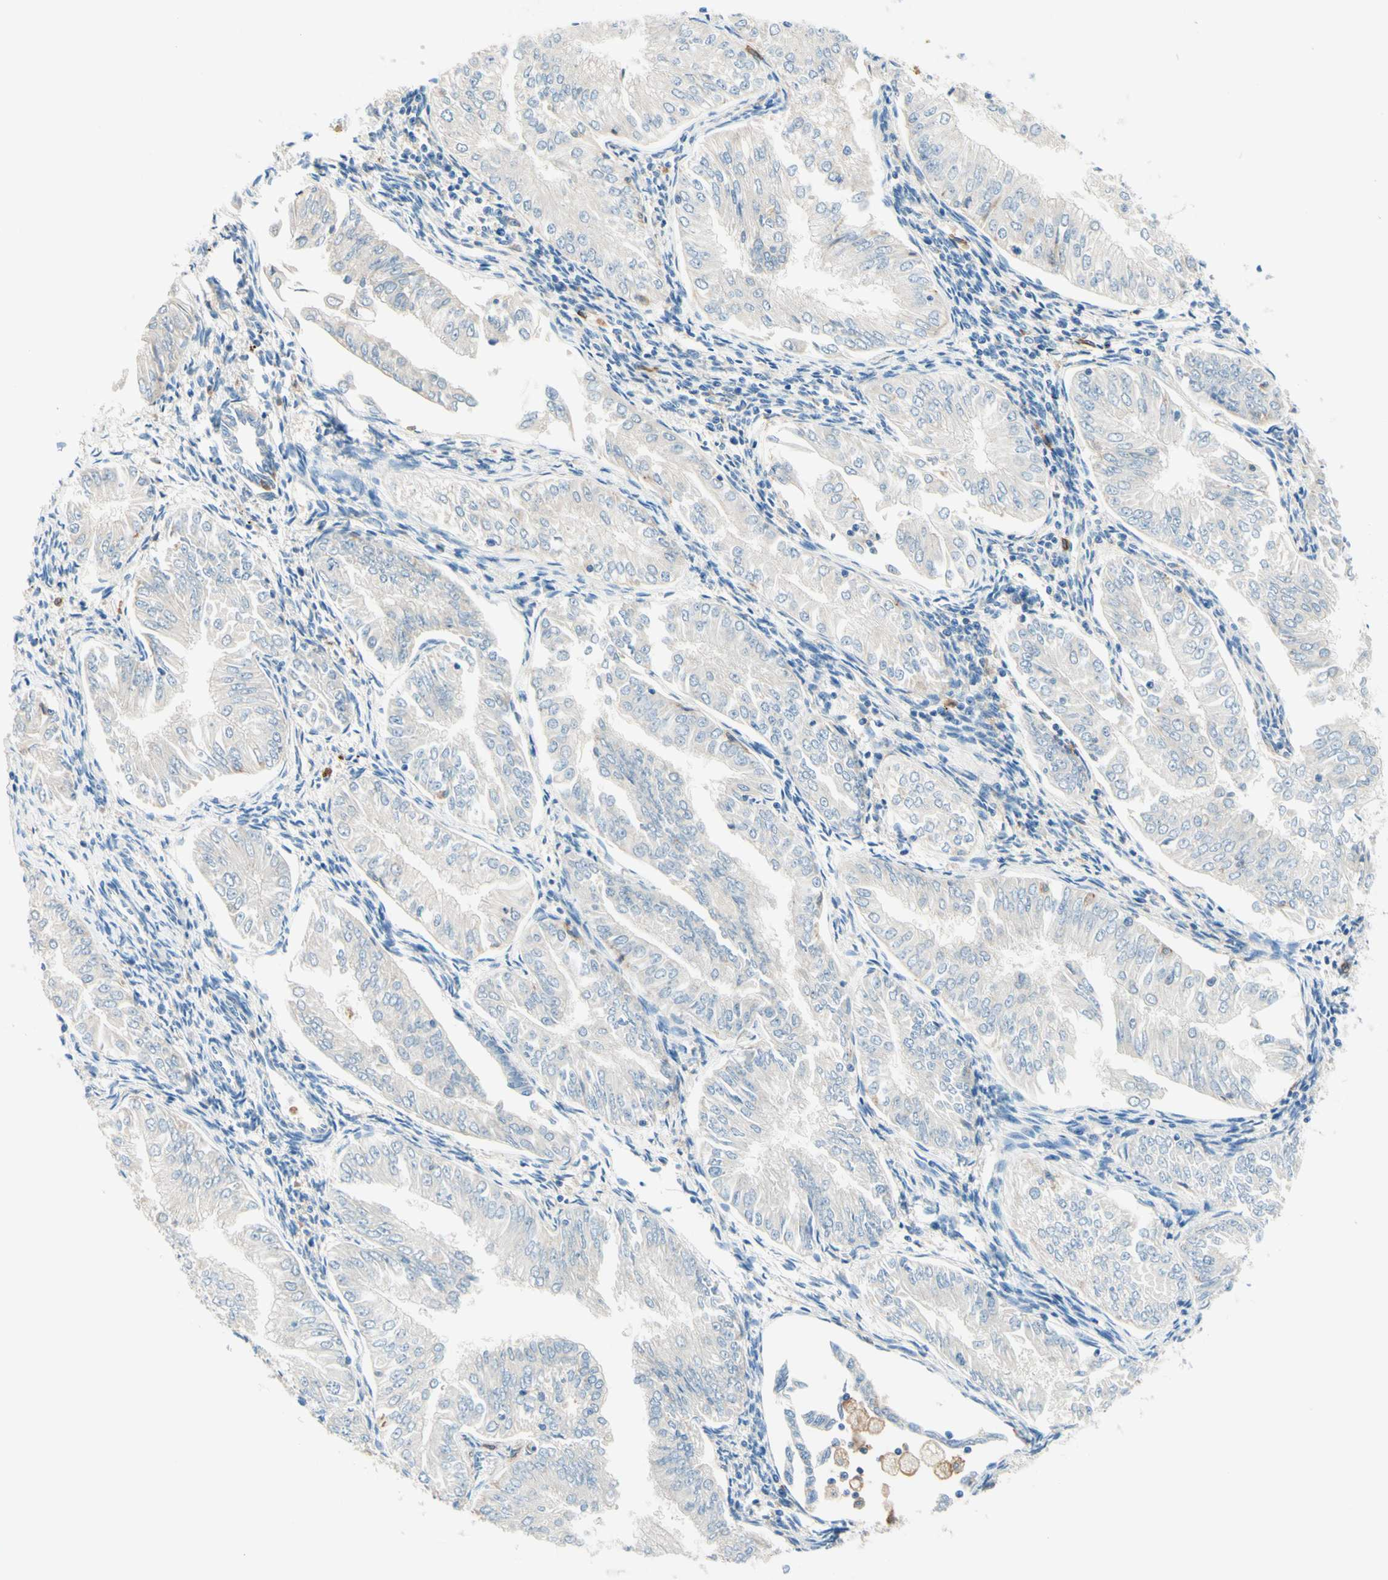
{"staining": {"intensity": "negative", "quantity": "none", "location": "none"}, "tissue": "endometrial cancer", "cell_type": "Tumor cells", "image_type": "cancer", "snomed": [{"axis": "morphology", "description": "Adenocarcinoma, NOS"}, {"axis": "topography", "description": "Endometrium"}], "caption": "This micrograph is of endometrial cancer (adenocarcinoma) stained with IHC to label a protein in brown with the nuclei are counter-stained blue. There is no expression in tumor cells.", "gene": "SIGLEC9", "patient": {"sex": "female", "age": 53}}